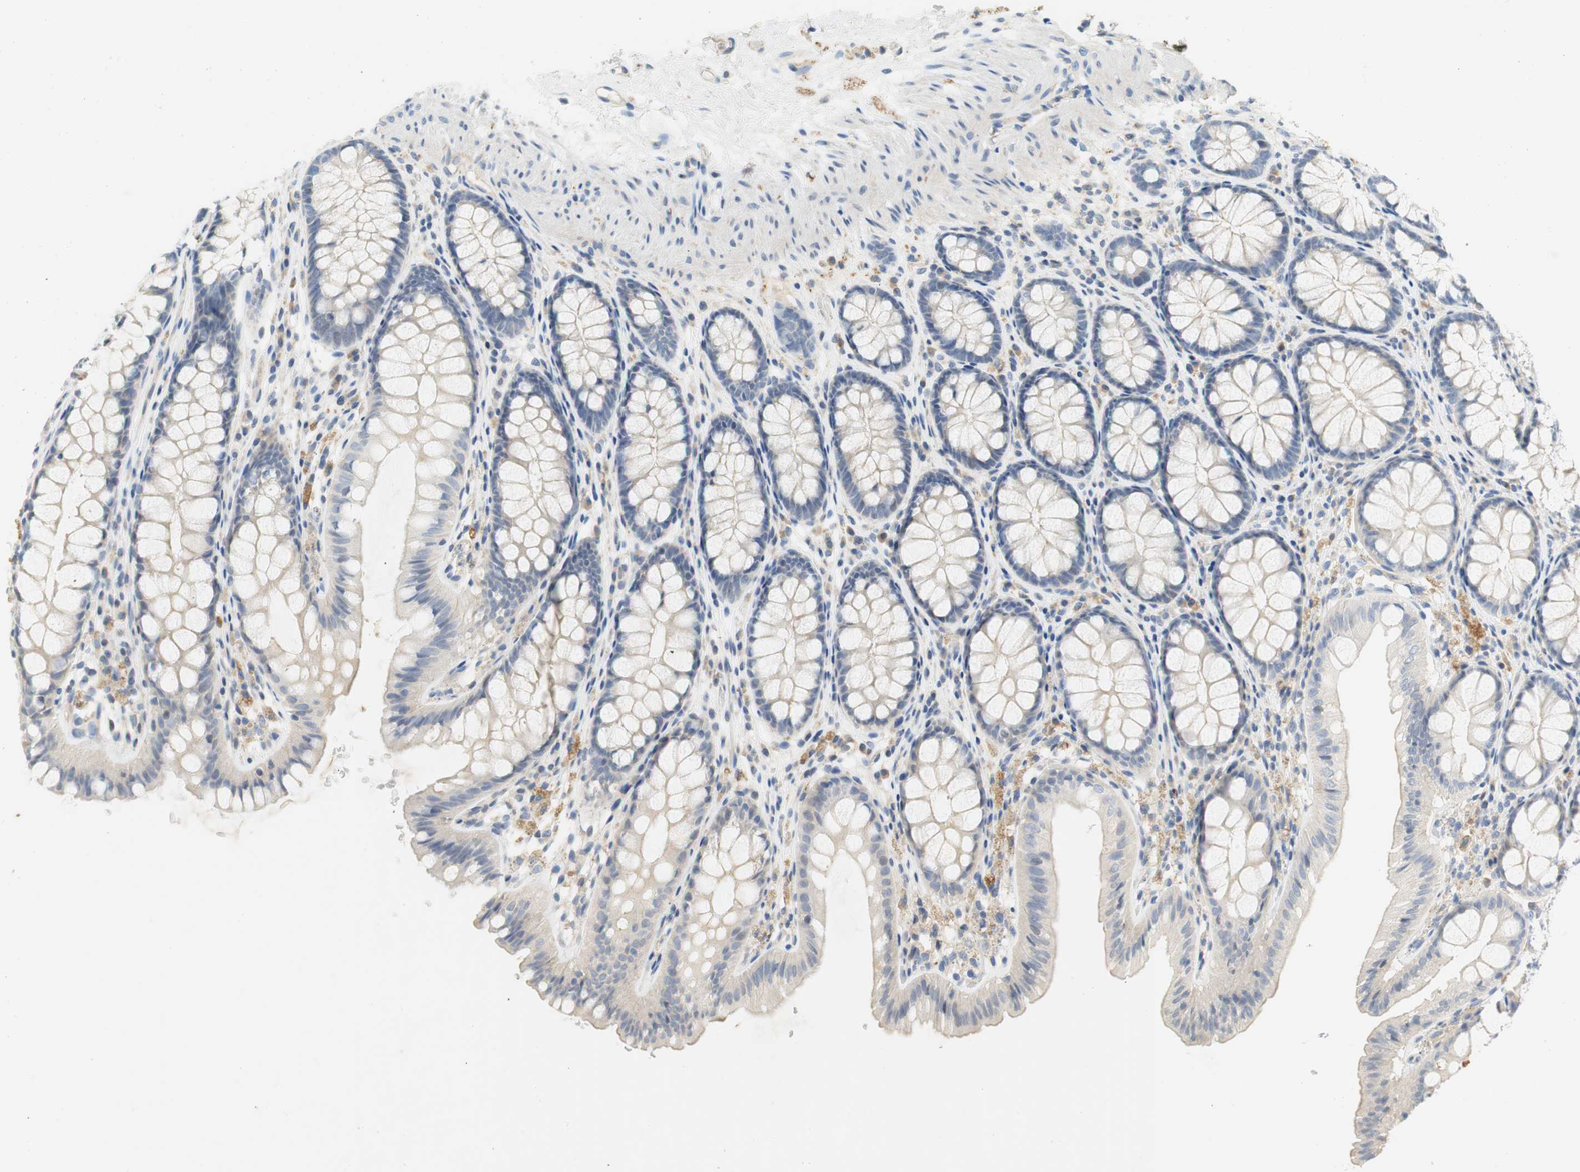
{"staining": {"intensity": "weak", "quantity": "25%-75%", "location": "cytoplasmic/membranous"}, "tissue": "colon", "cell_type": "Endothelial cells", "image_type": "normal", "snomed": [{"axis": "morphology", "description": "Normal tissue, NOS"}, {"axis": "topography", "description": "Colon"}], "caption": "Colon stained for a protein shows weak cytoplasmic/membranous positivity in endothelial cells. (Stains: DAB in brown, nuclei in blue, Microscopy: brightfield microscopy at high magnification).", "gene": "CCM2L", "patient": {"sex": "female", "age": 55}}